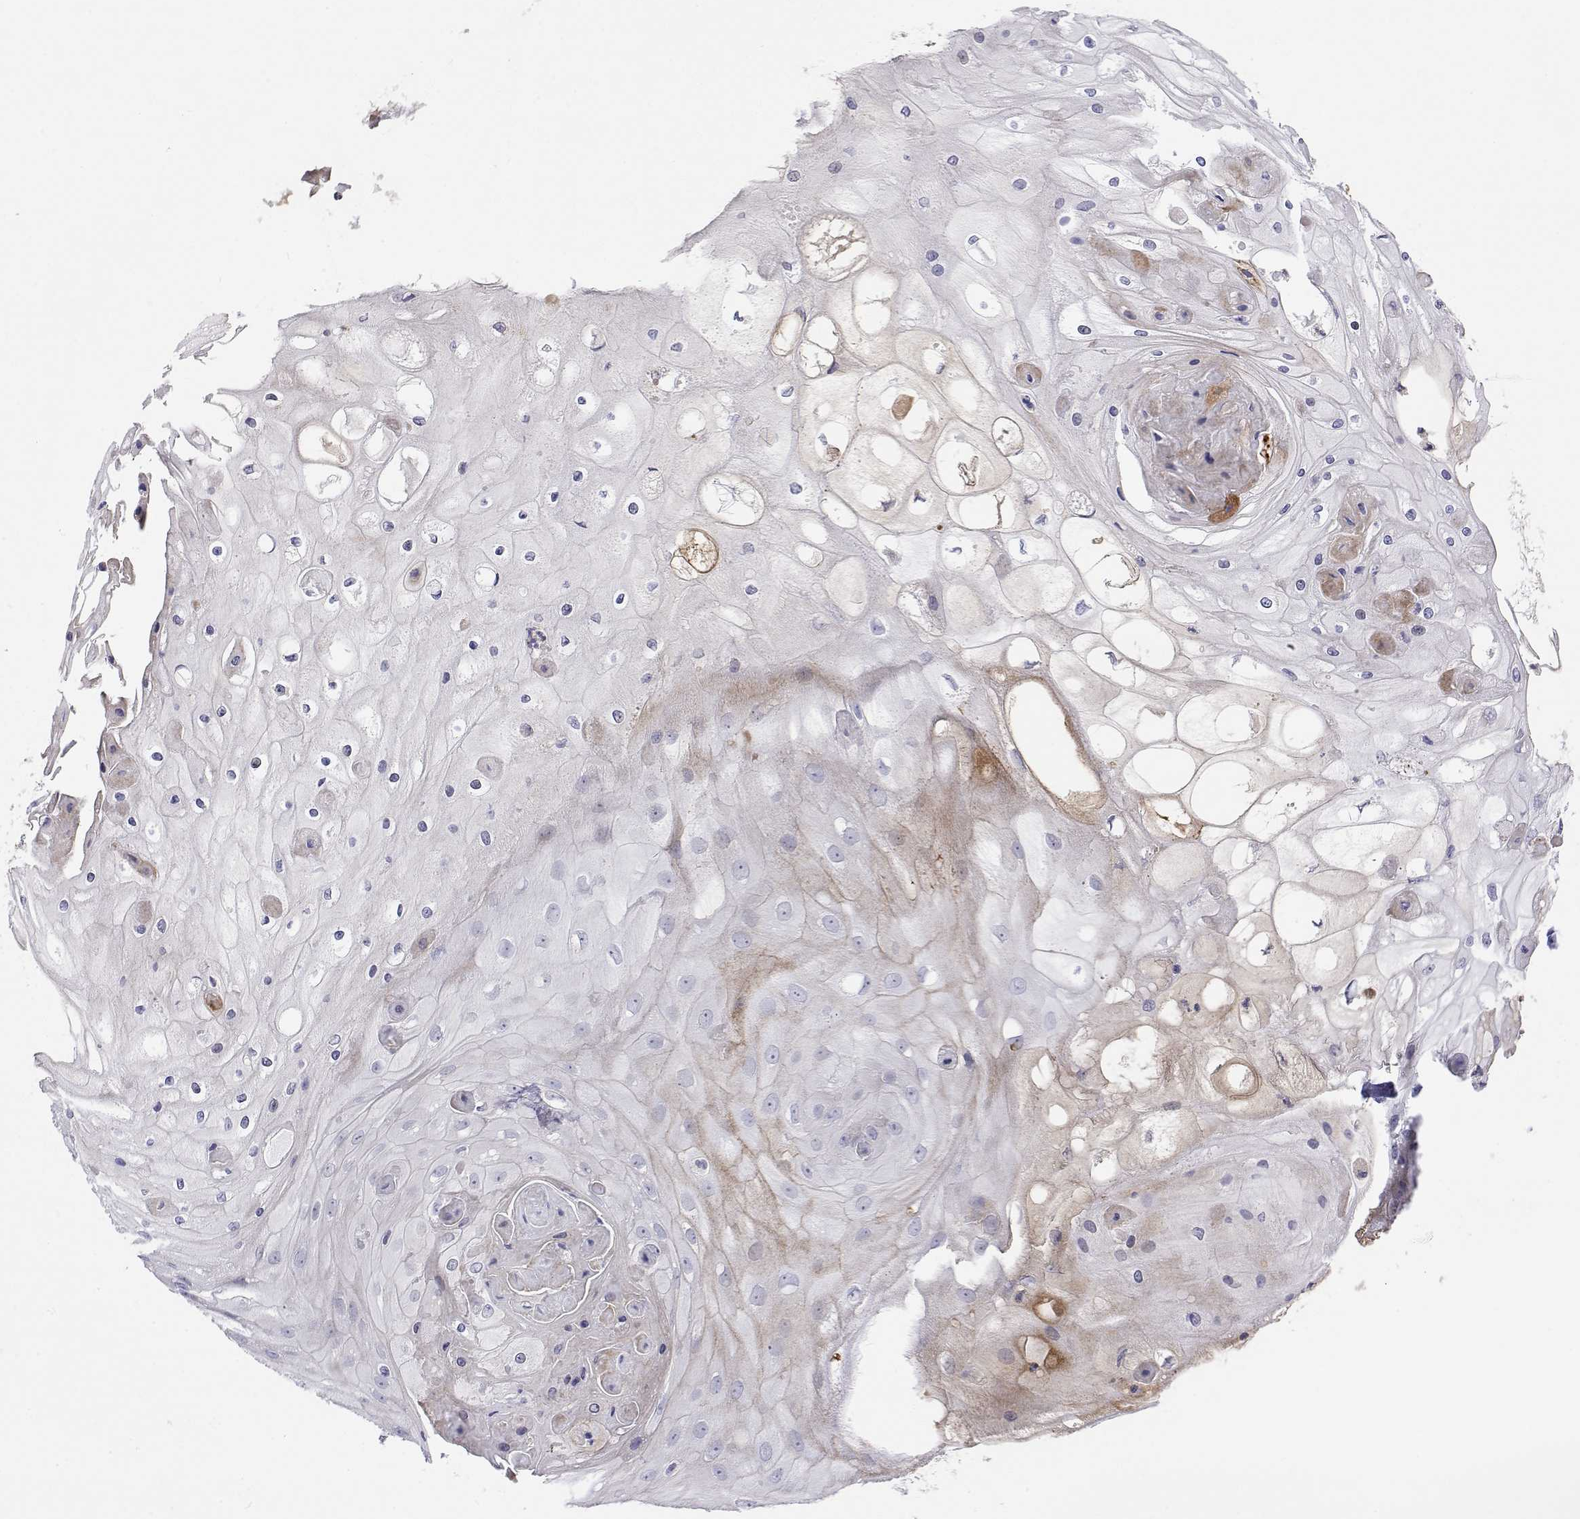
{"staining": {"intensity": "negative", "quantity": "none", "location": "none"}, "tissue": "skin cancer", "cell_type": "Tumor cells", "image_type": "cancer", "snomed": [{"axis": "morphology", "description": "Squamous cell carcinoma, NOS"}, {"axis": "topography", "description": "Skin"}], "caption": "Histopathology image shows no protein staining in tumor cells of squamous cell carcinoma (skin) tissue. The staining is performed using DAB (3,3'-diaminobenzidine) brown chromogen with nuclei counter-stained in using hematoxylin.", "gene": "GGACT", "patient": {"sex": "male", "age": 70}}